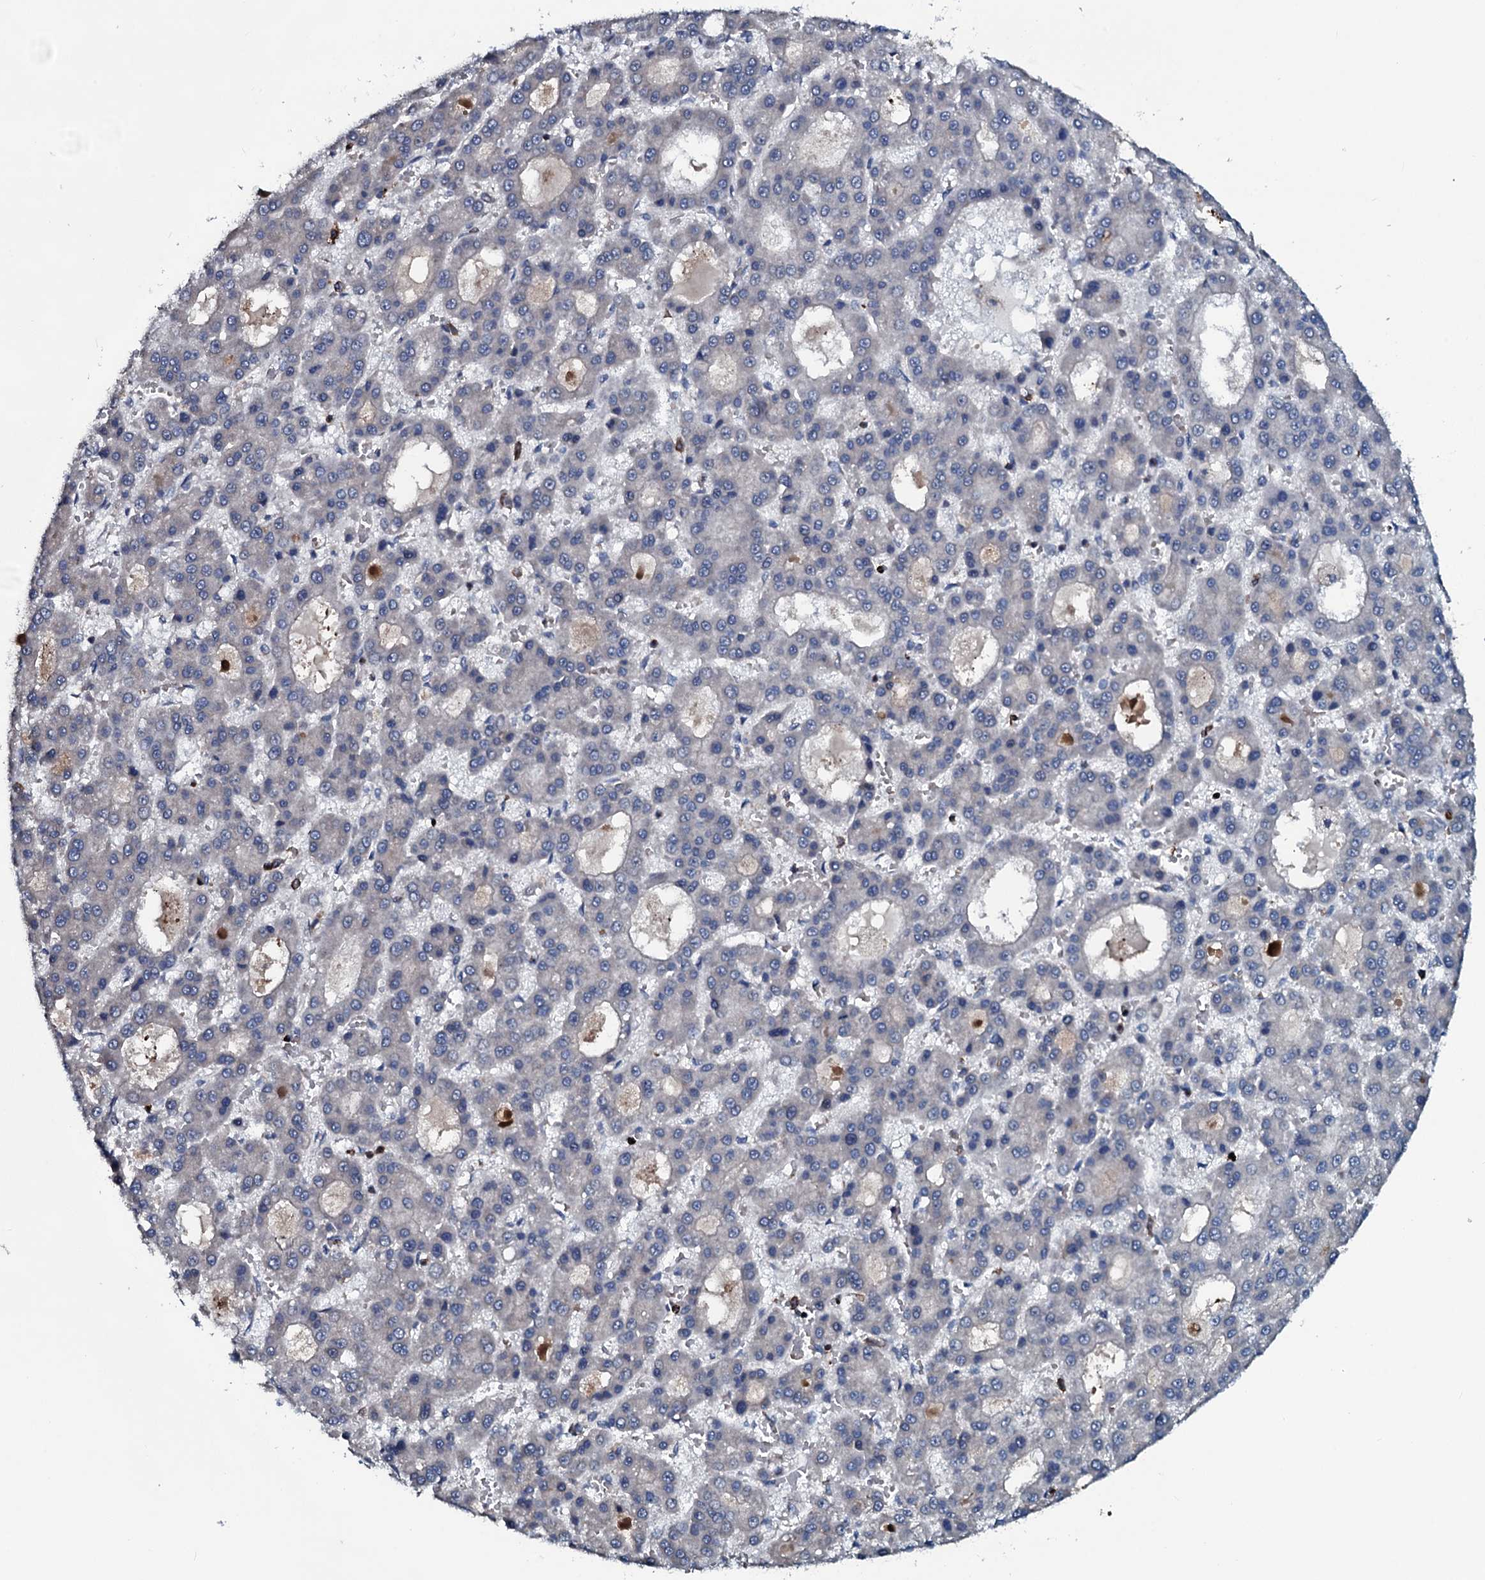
{"staining": {"intensity": "negative", "quantity": "none", "location": "none"}, "tissue": "liver cancer", "cell_type": "Tumor cells", "image_type": "cancer", "snomed": [{"axis": "morphology", "description": "Carcinoma, Hepatocellular, NOS"}, {"axis": "topography", "description": "Liver"}], "caption": "An immunohistochemistry (IHC) photomicrograph of liver cancer is shown. There is no staining in tumor cells of liver cancer.", "gene": "OGFOD2", "patient": {"sex": "male", "age": 70}}